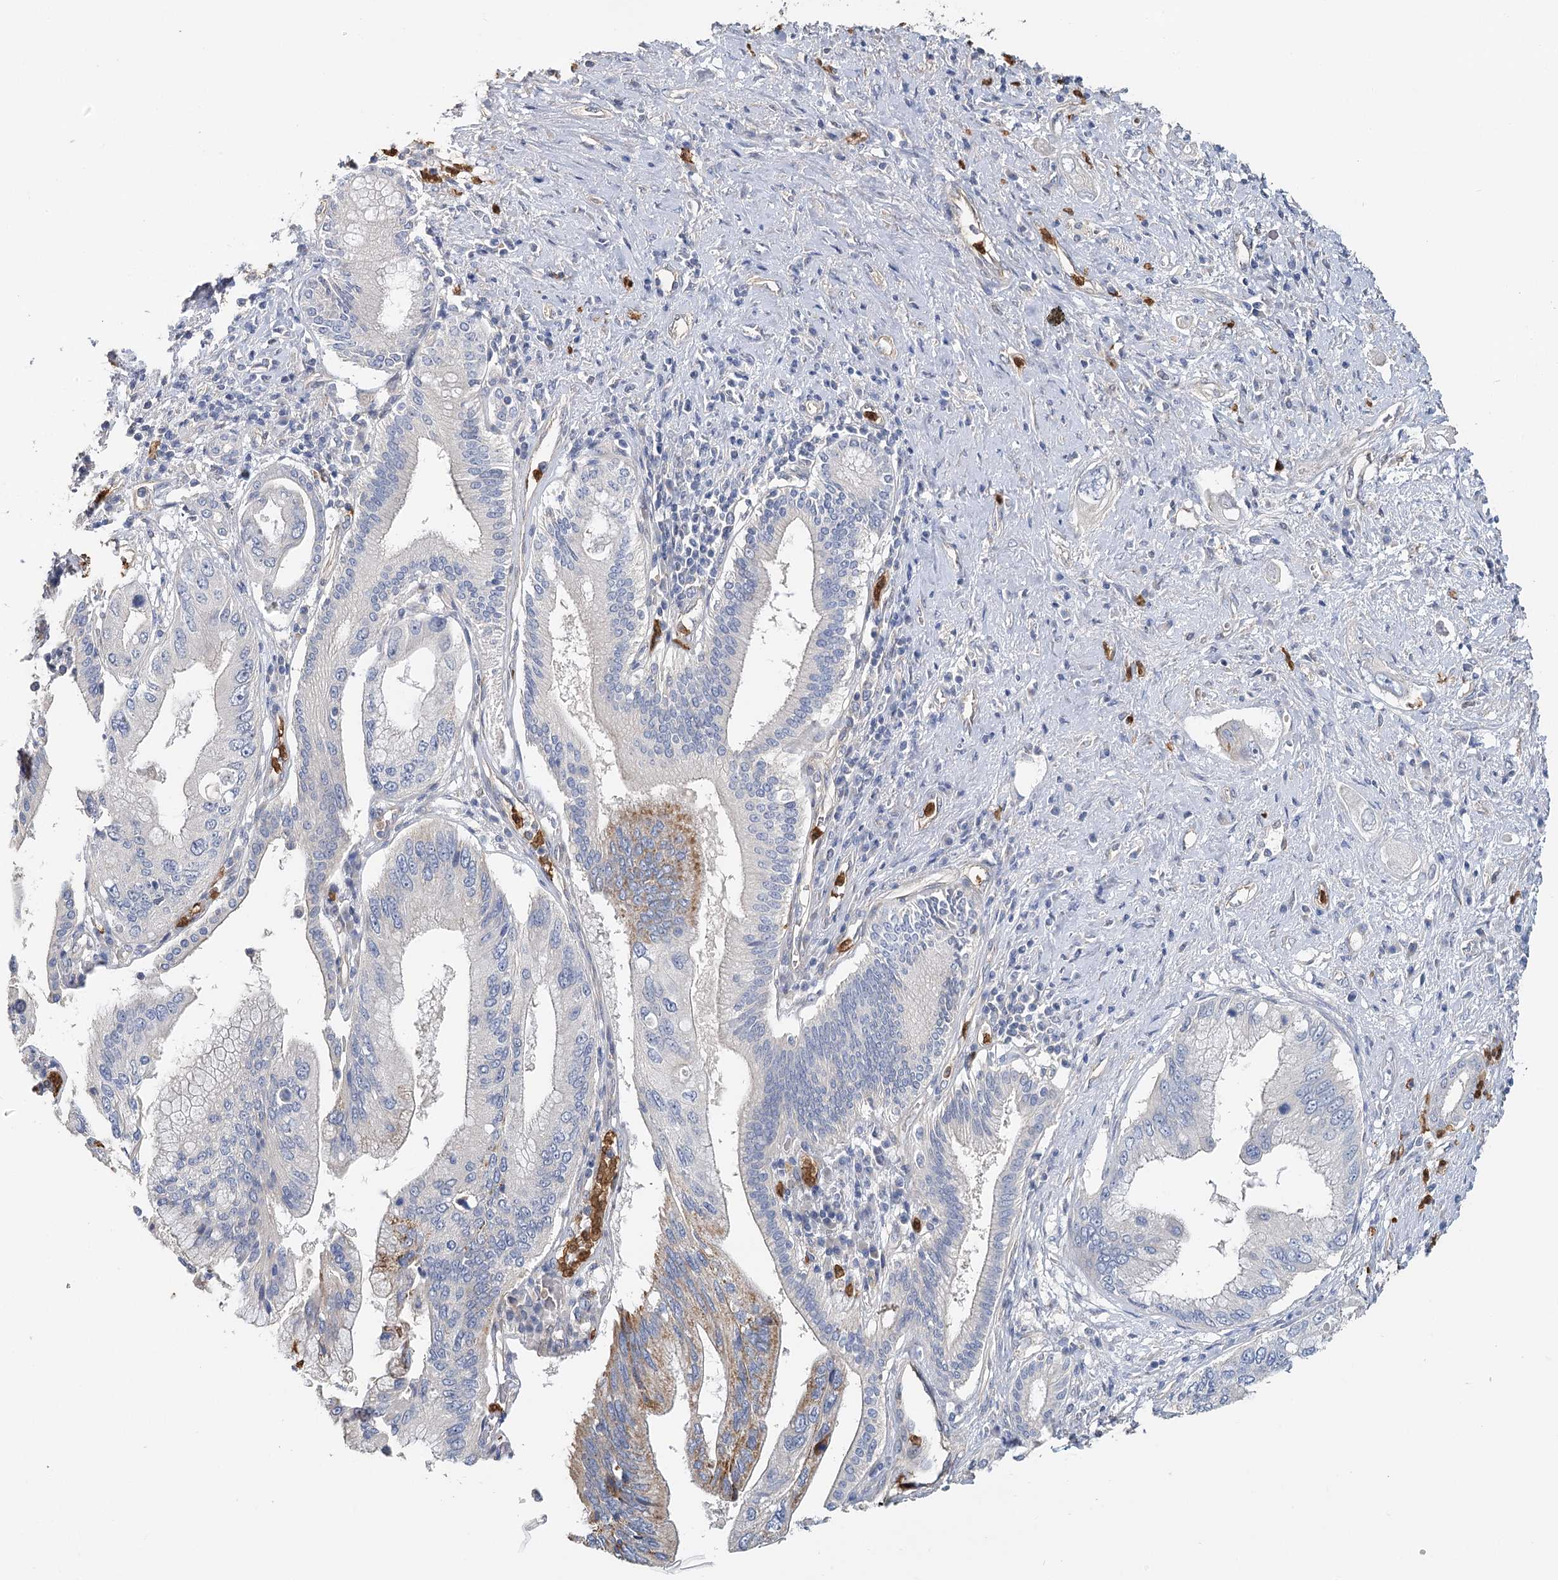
{"staining": {"intensity": "weak", "quantity": "<25%", "location": "cytoplasmic/membranous"}, "tissue": "pancreatic cancer", "cell_type": "Tumor cells", "image_type": "cancer", "snomed": [{"axis": "morphology", "description": "Inflammation, NOS"}, {"axis": "morphology", "description": "Adenocarcinoma, NOS"}, {"axis": "topography", "description": "Pancreas"}], "caption": "IHC image of human pancreatic adenocarcinoma stained for a protein (brown), which displays no expression in tumor cells.", "gene": "EPB41L5", "patient": {"sex": "female", "age": 56}}